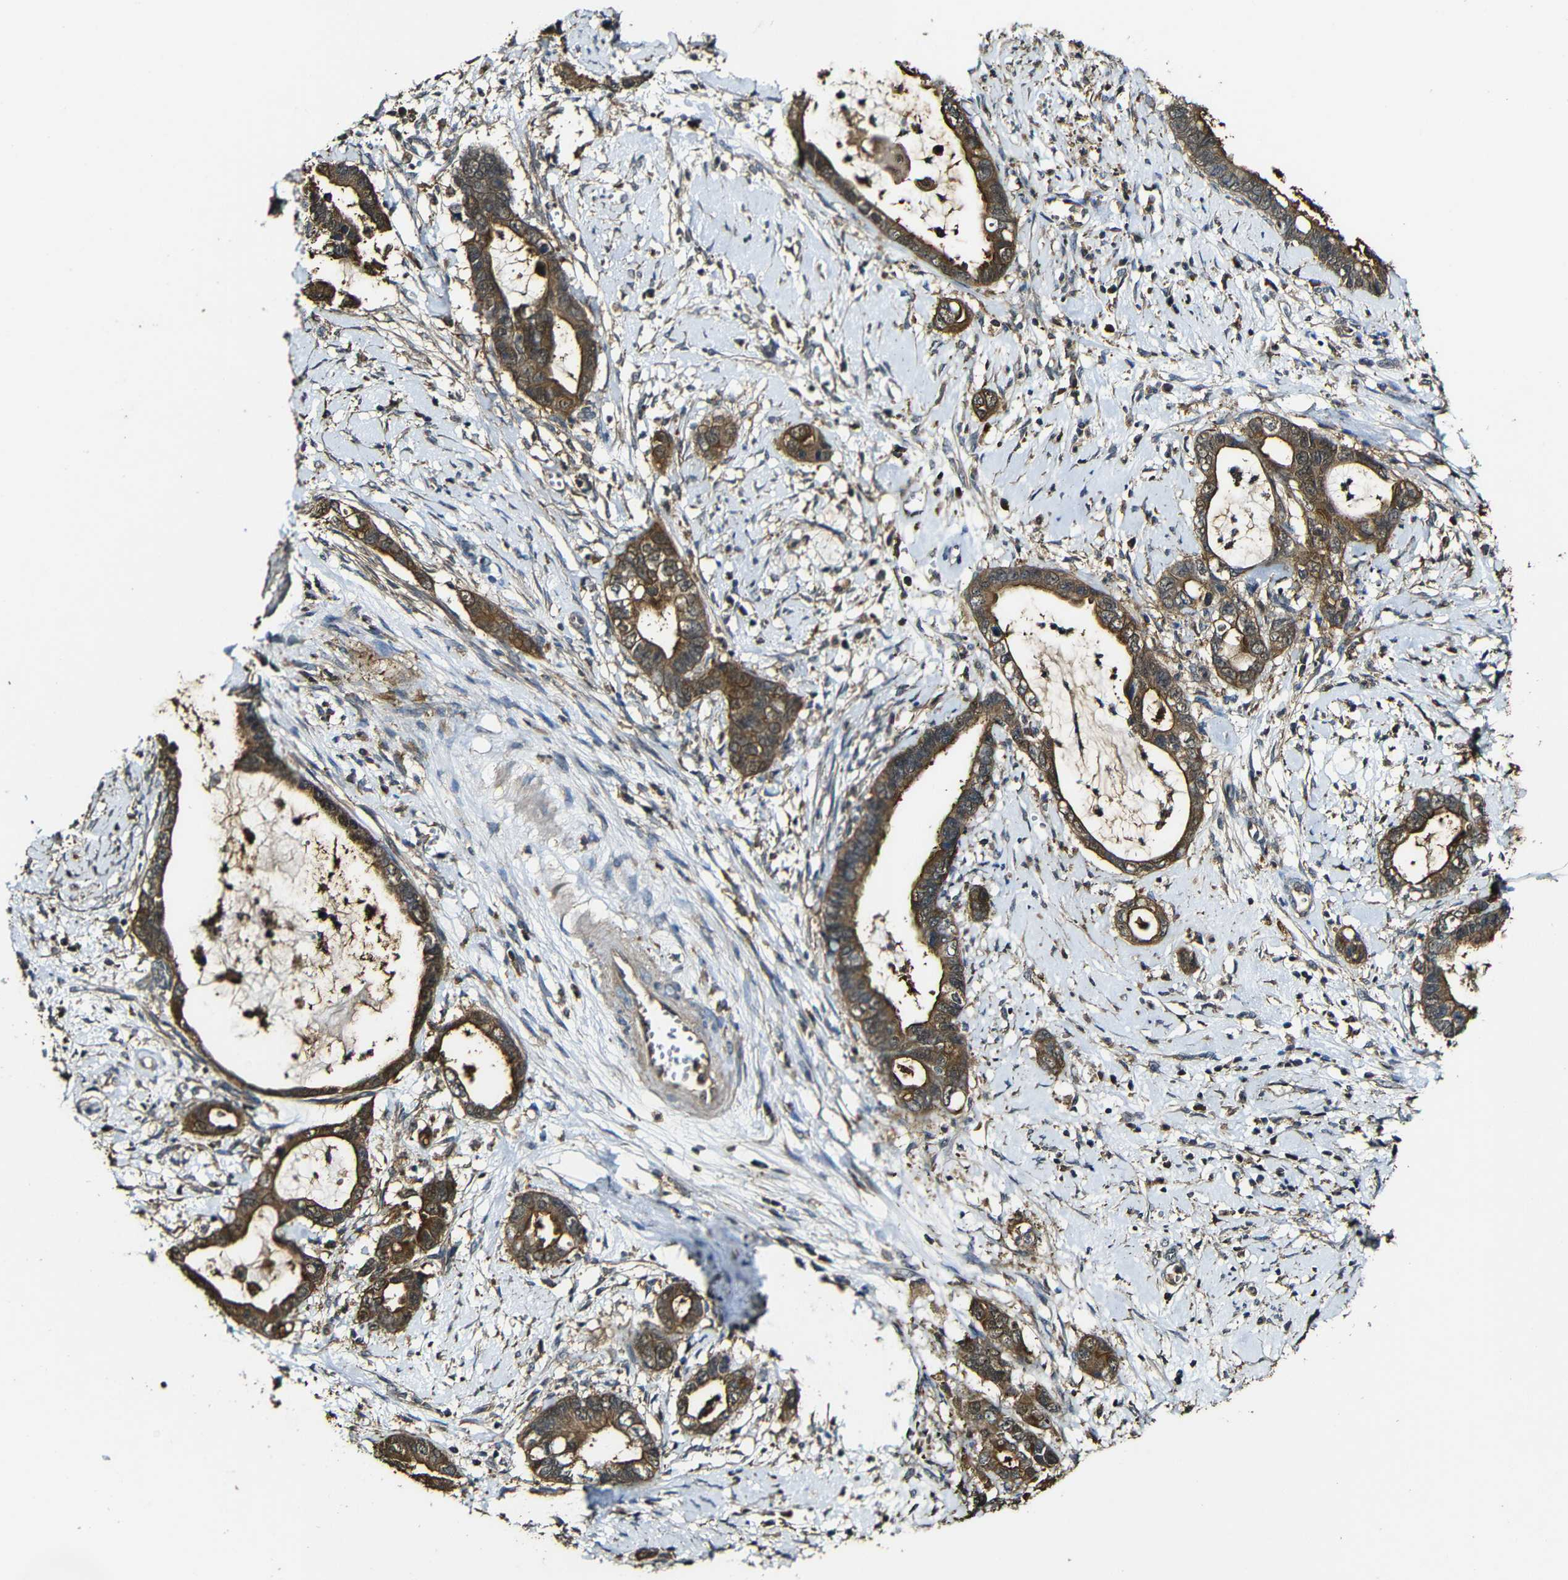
{"staining": {"intensity": "strong", "quantity": ">75%", "location": "cytoplasmic/membranous"}, "tissue": "cervical cancer", "cell_type": "Tumor cells", "image_type": "cancer", "snomed": [{"axis": "morphology", "description": "Adenocarcinoma, NOS"}, {"axis": "topography", "description": "Cervix"}], "caption": "This photomicrograph shows immunohistochemistry staining of cervical cancer, with high strong cytoplasmic/membranous positivity in approximately >75% of tumor cells.", "gene": "CASP8", "patient": {"sex": "female", "age": 44}}